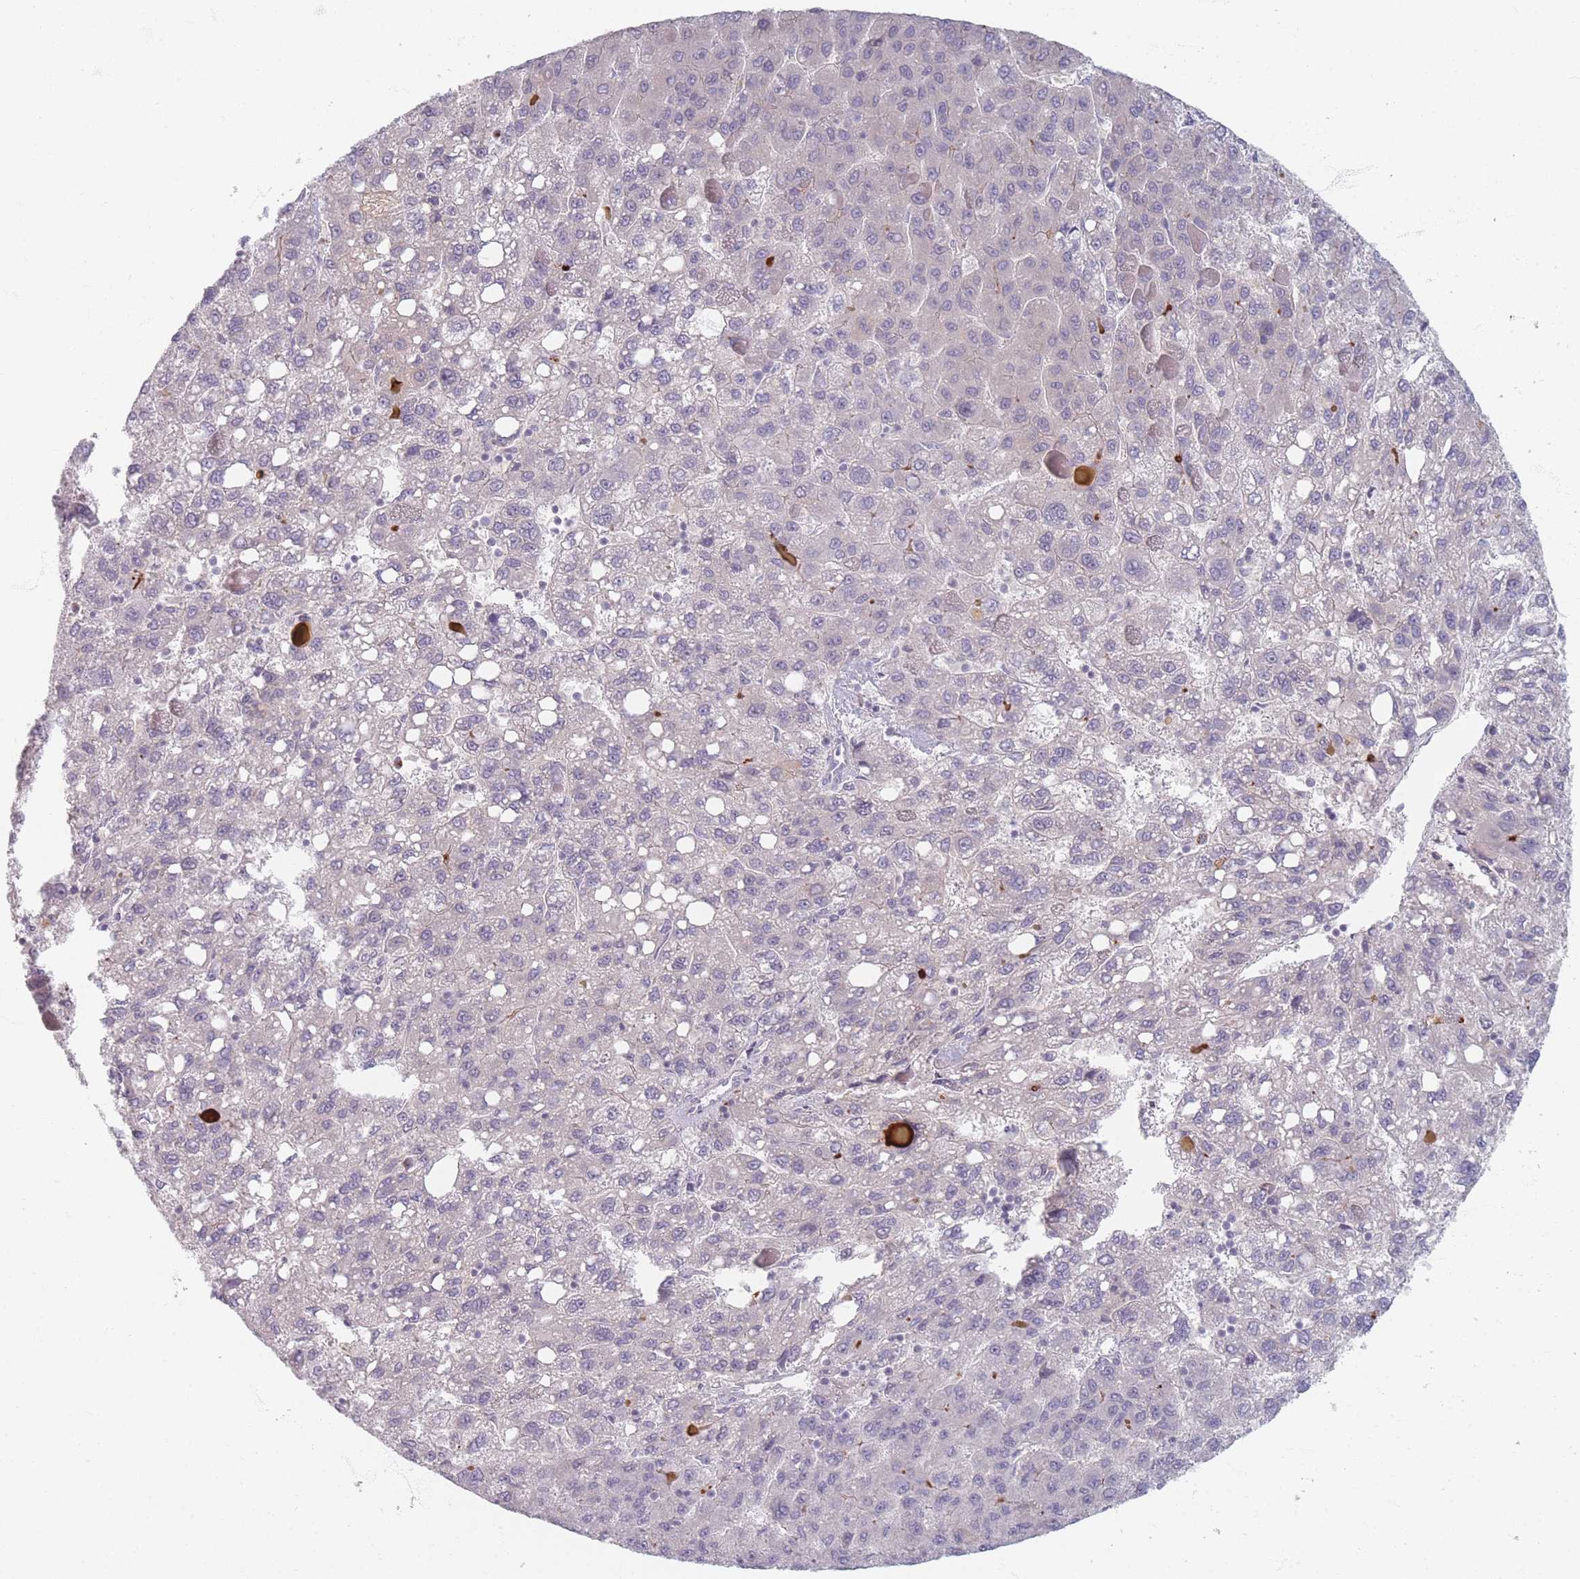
{"staining": {"intensity": "negative", "quantity": "none", "location": "none"}, "tissue": "liver cancer", "cell_type": "Tumor cells", "image_type": "cancer", "snomed": [{"axis": "morphology", "description": "Carcinoma, Hepatocellular, NOS"}, {"axis": "topography", "description": "Liver"}], "caption": "Liver cancer stained for a protein using immunohistochemistry (IHC) demonstrates no positivity tumor cells.", "gene": "TMOD1", "patient": {"sex": "female", "age": 82}}